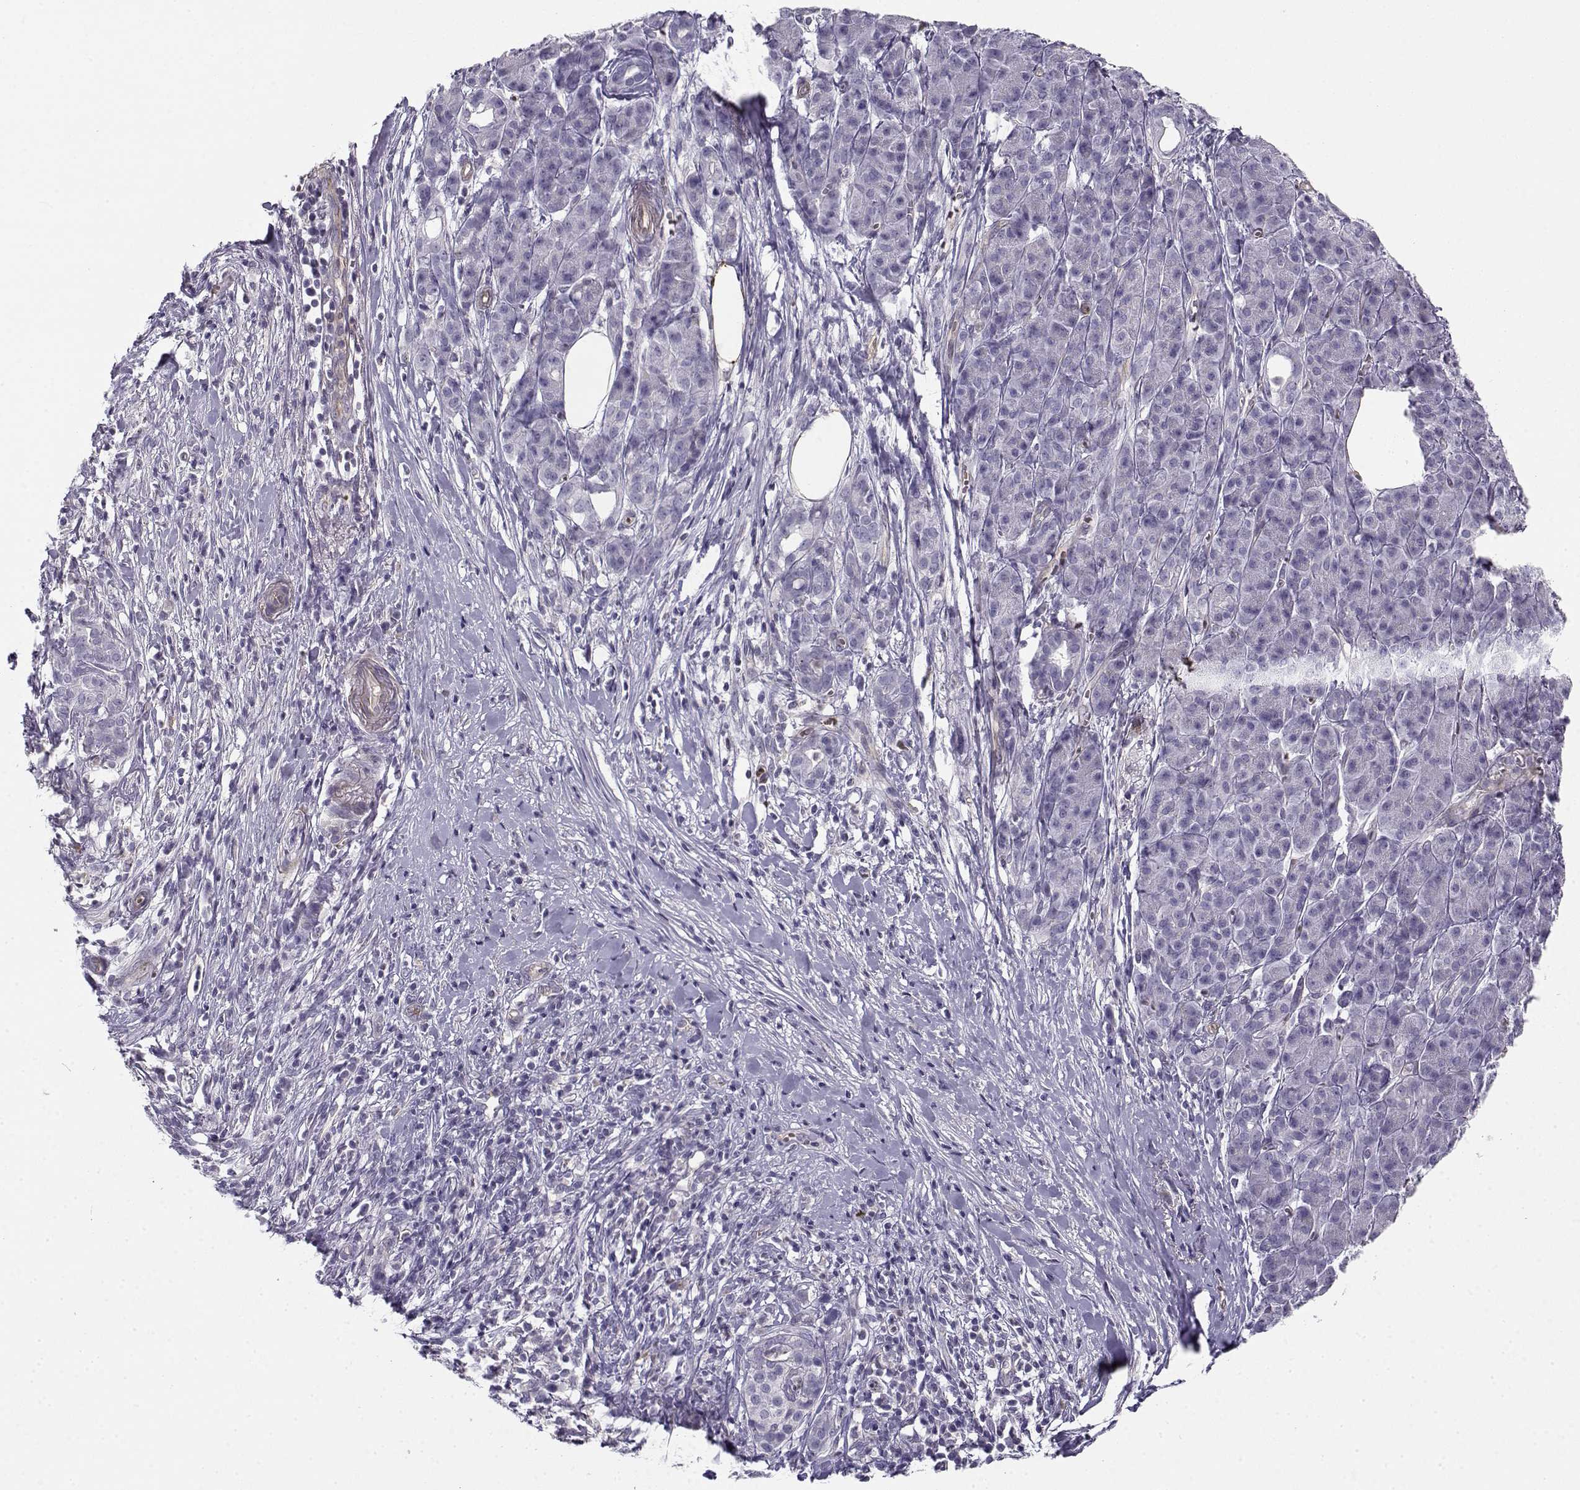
{"staining": {"intensity": "negative", "quantity": "none", "location": "none"}, "tissue": "pancreatic cancer", "cell_type": "Tumor cells", "image_type": "cancer", "snomed": [{"axis": "morphology", "description": "Adenocarcinoma, NOS"}, {"axis": "topography", "description": "Pancreas"}], "caption": "Adenocarcinoma (pancreatic) was stained to show a protein in brown. There is no significant staining in tumor cells.", "gene": "MYO1A", "patient": {"sex": "male", "age": 61}}